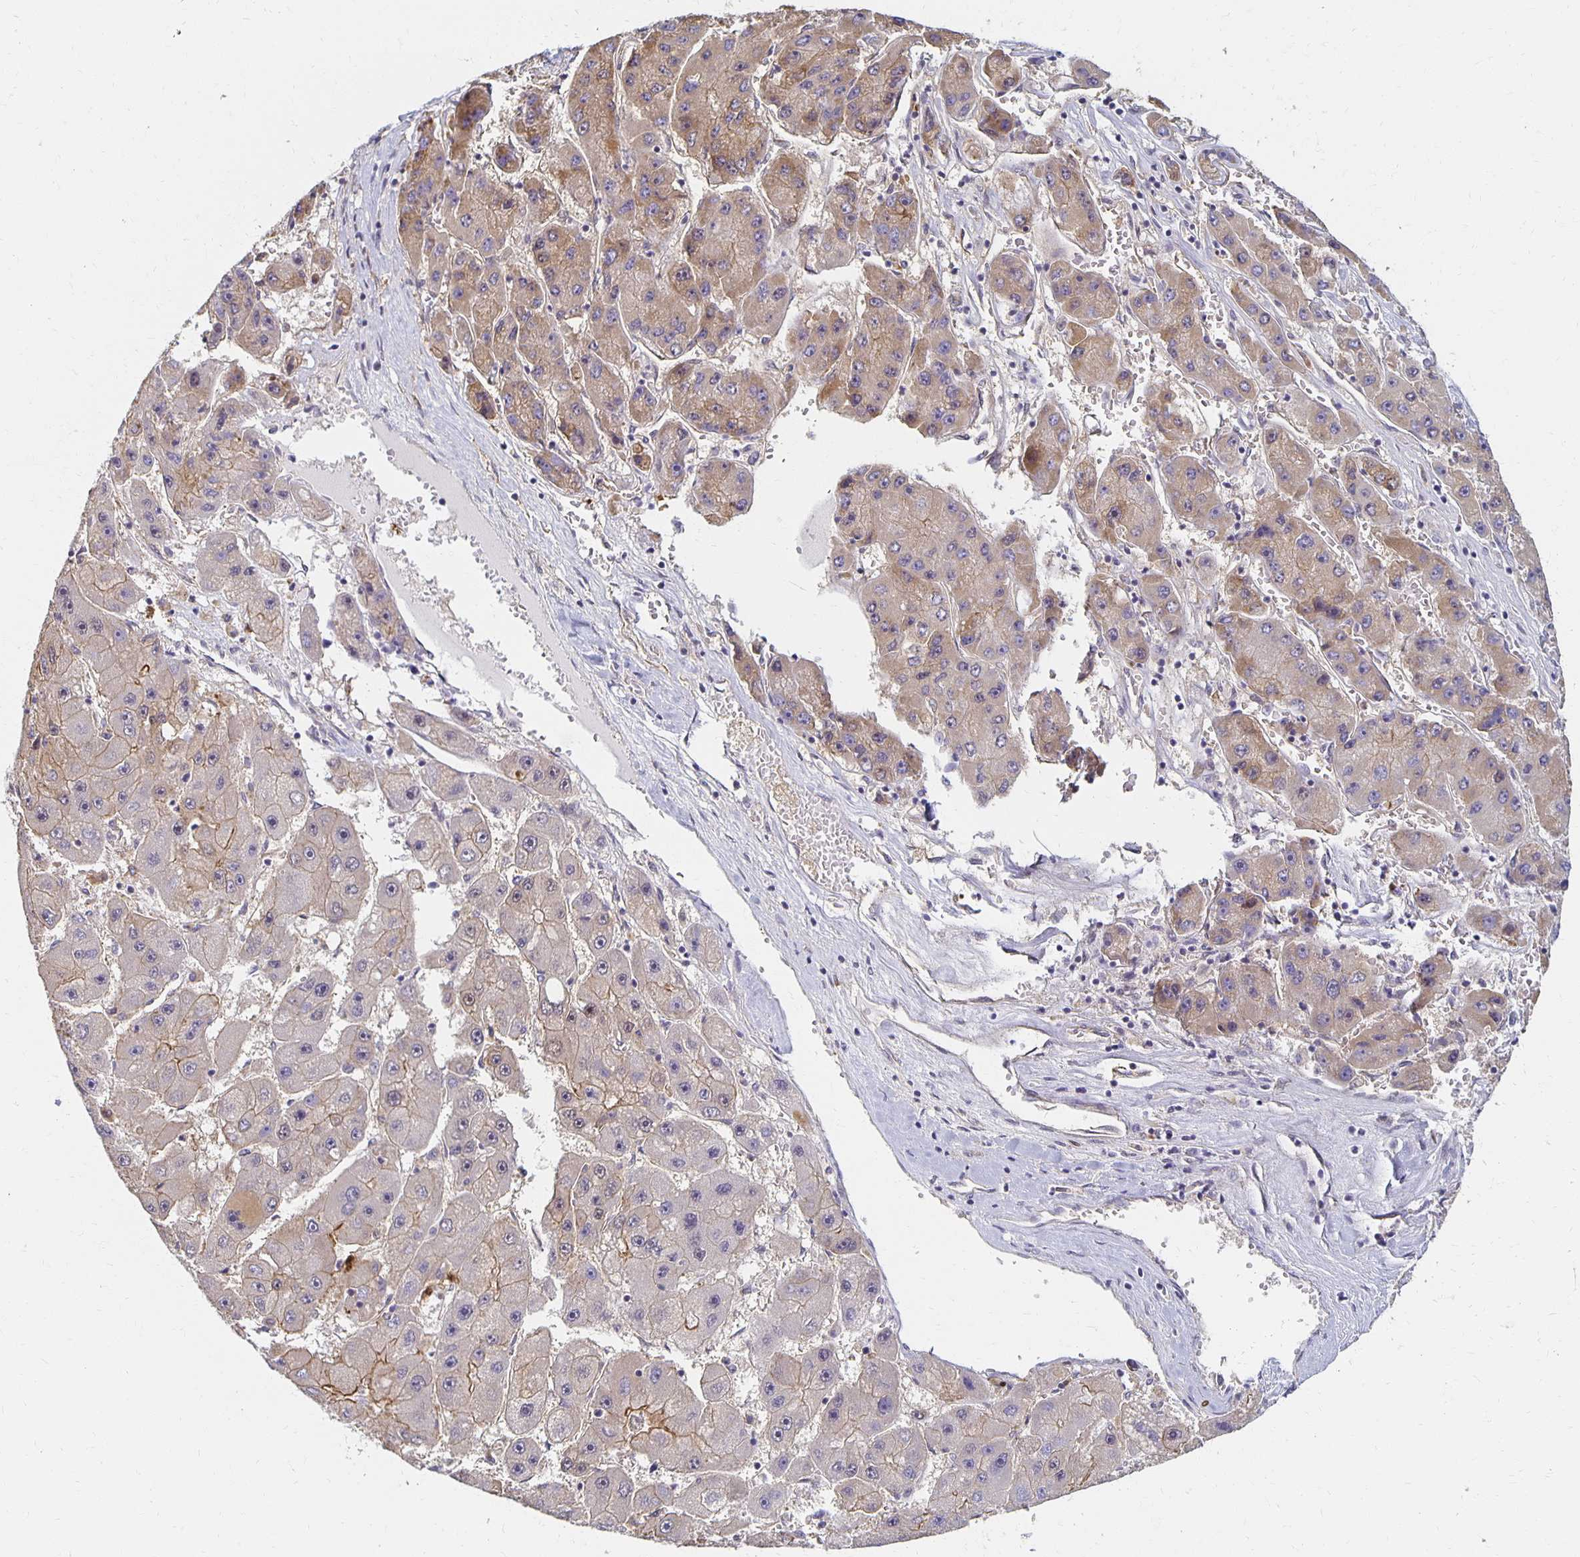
{"staining": {"intensity": "weak", "quantity": "<25%", "location": "cytoplasmic/membranous"}, "tissue": "liver cancer", "cell_type": "Tumor cells", "image_type": "cancer", "snomed": [{"axis": "morphology", "description": "Carcinoma, Hepatocellular, NOS"}, {"axis": "topography", "description": "Liver"}], "caption": "Liver cancer stained for a protein using IHC demonstrates no expression tumor cells.", "gene": "SORL1", "patient": {"sex": "female", "age": 61}}